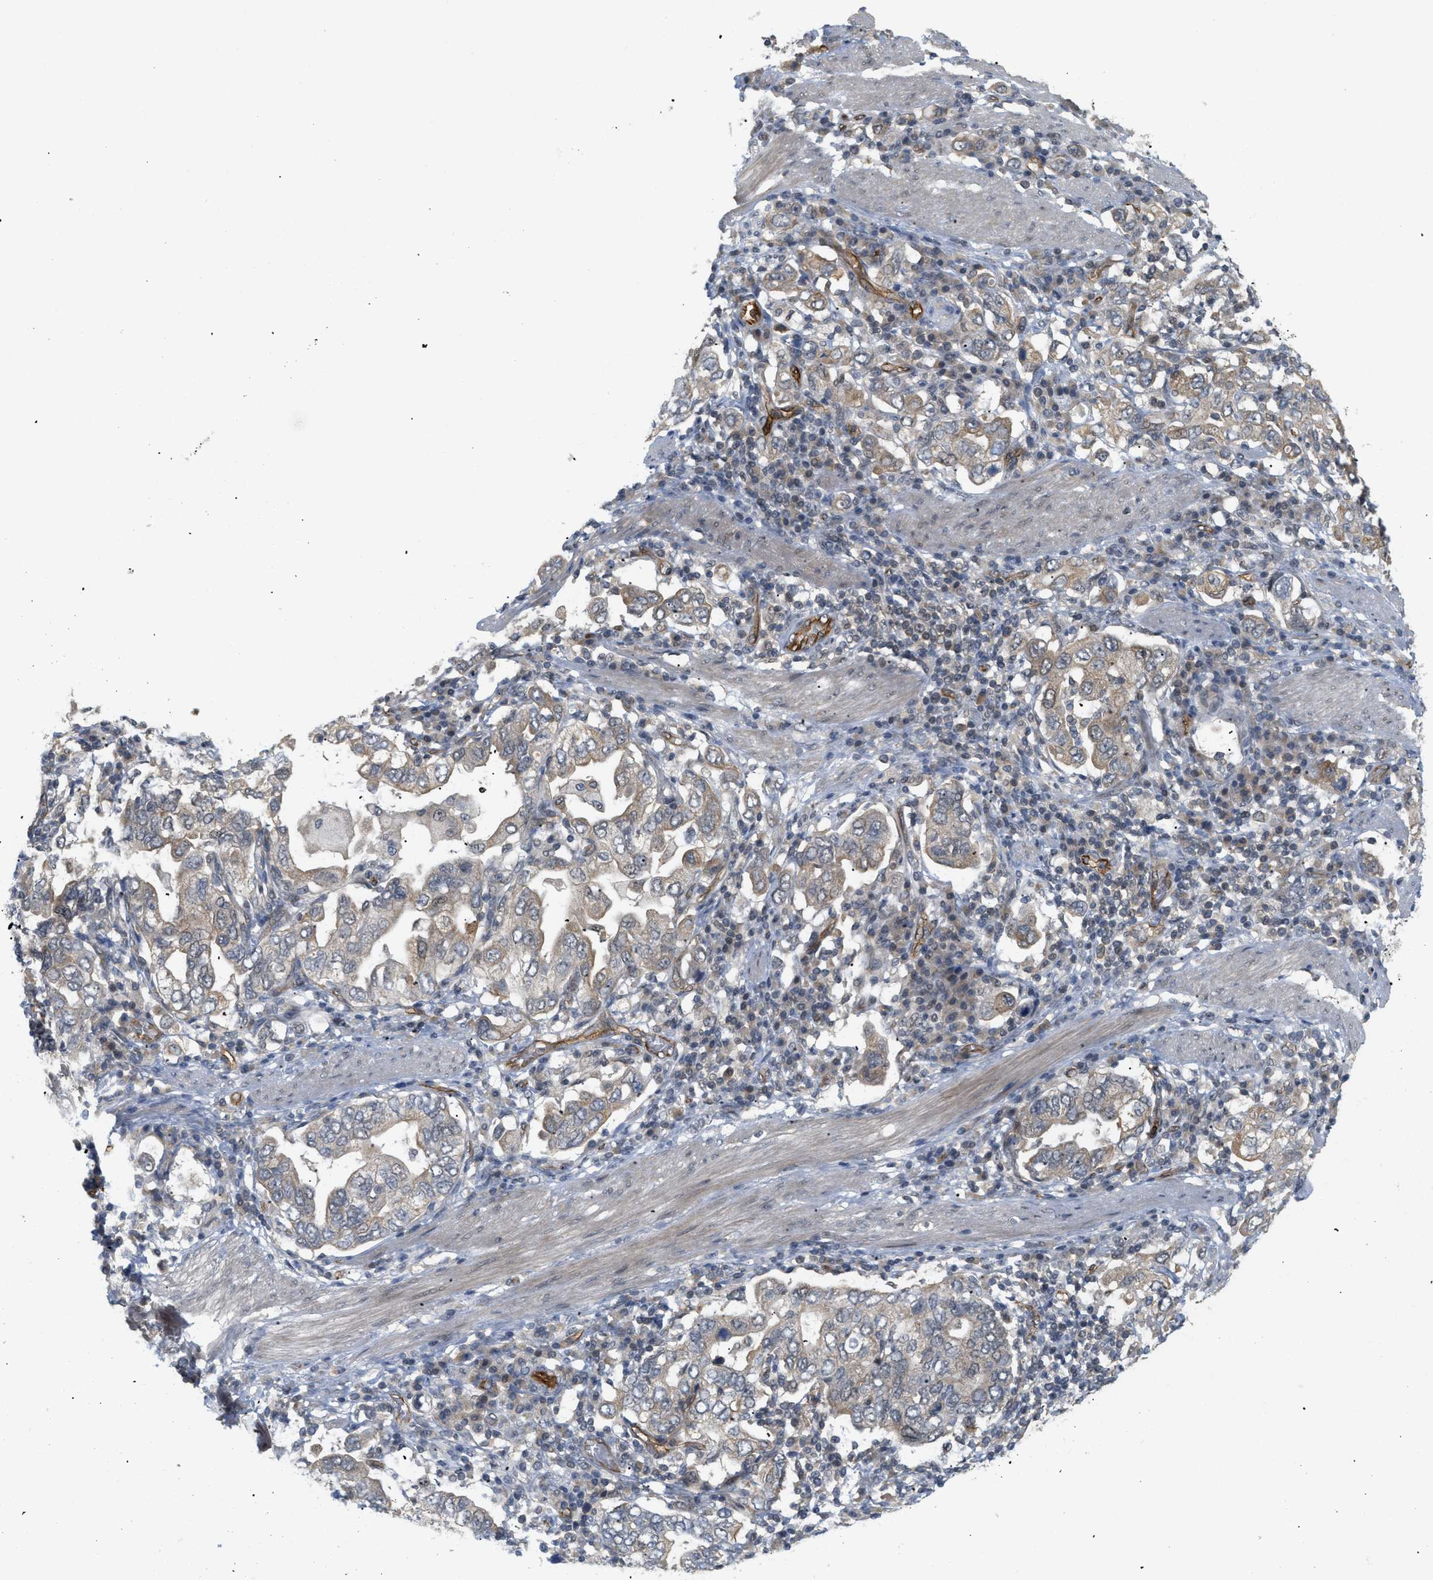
{"staining": {"intensity": "weak", "quantity": "25%-75%", "location": "cytoplasmic/membranous"}, "tissue": "stomach cancer", "cell_type": "Tumor cells", "image_type": "cancer", "snomed": [{"axis": "morphology", "description": "Adenocarcinoma, NOS"}, {"axis": "topography", "description": "Stomach, upper"}], "caption": "Stomach cancer stained for a protein (brown) shows weak cytoplasmic/membranous positive staining in about 25%-75% of tumor cells.", "gene": "PALMD", "patient": {"sex": "male", "age": 62}}